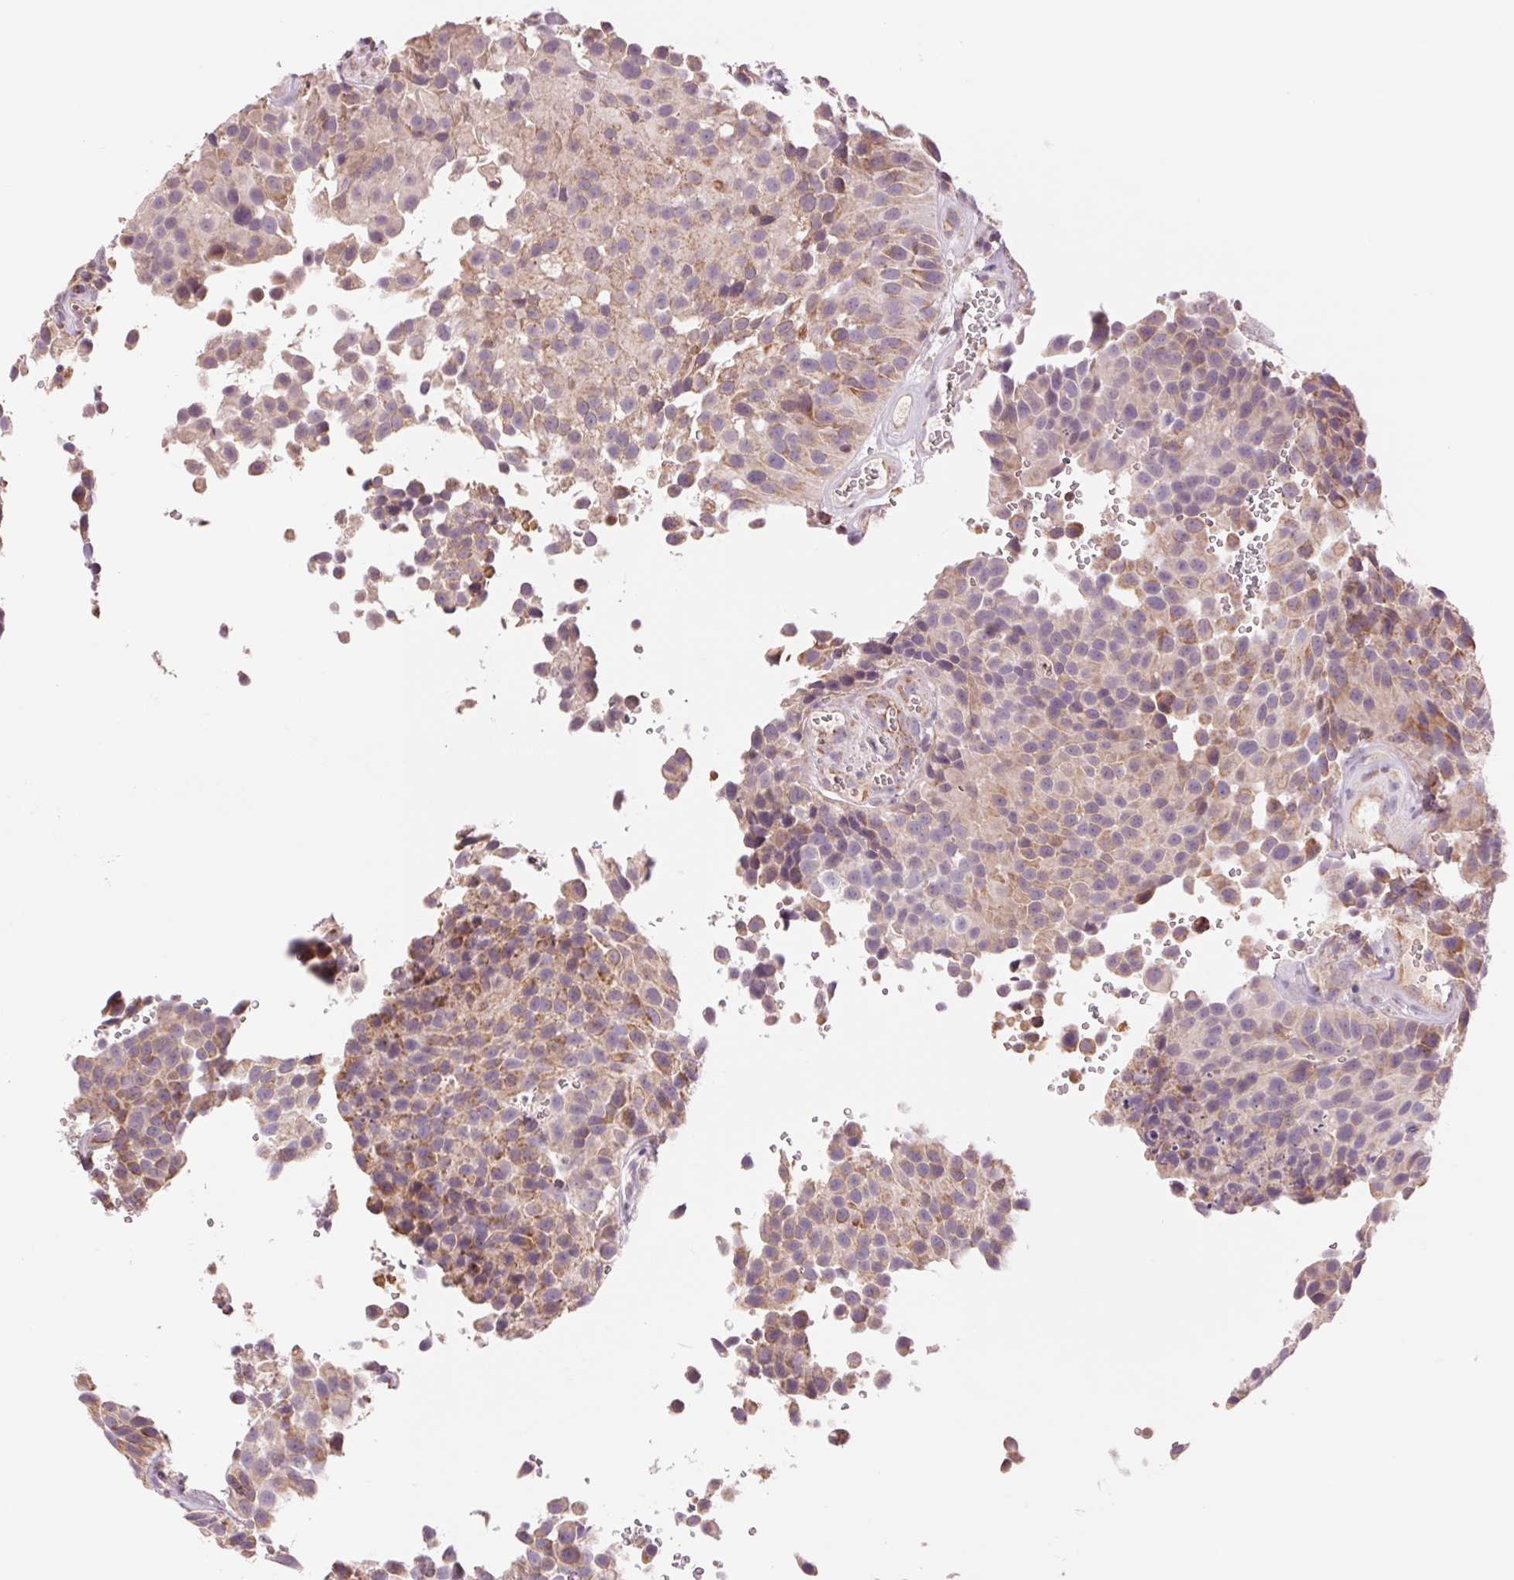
{"staining": {"intensity": "moderate", "quantity": ">75%", "location": "cytoplasmic/membranous"}, "tissue": "urothelial cancer", "cell_type": "Tumor cells", "image_type": "cancer", "snomed": [{"axis": "morphology", "description": "Urothelial carcinoma, Low grade"}, {"axis": "topography", "description": "Urinary bladder"}], "caption": "A brown stain highlights moderate cytoplasmic/membranous staining of a protein in human urothelial cancer tumor cells.", "gene": "COX6A1", "patient": {"sex": "male", "age": 76}}